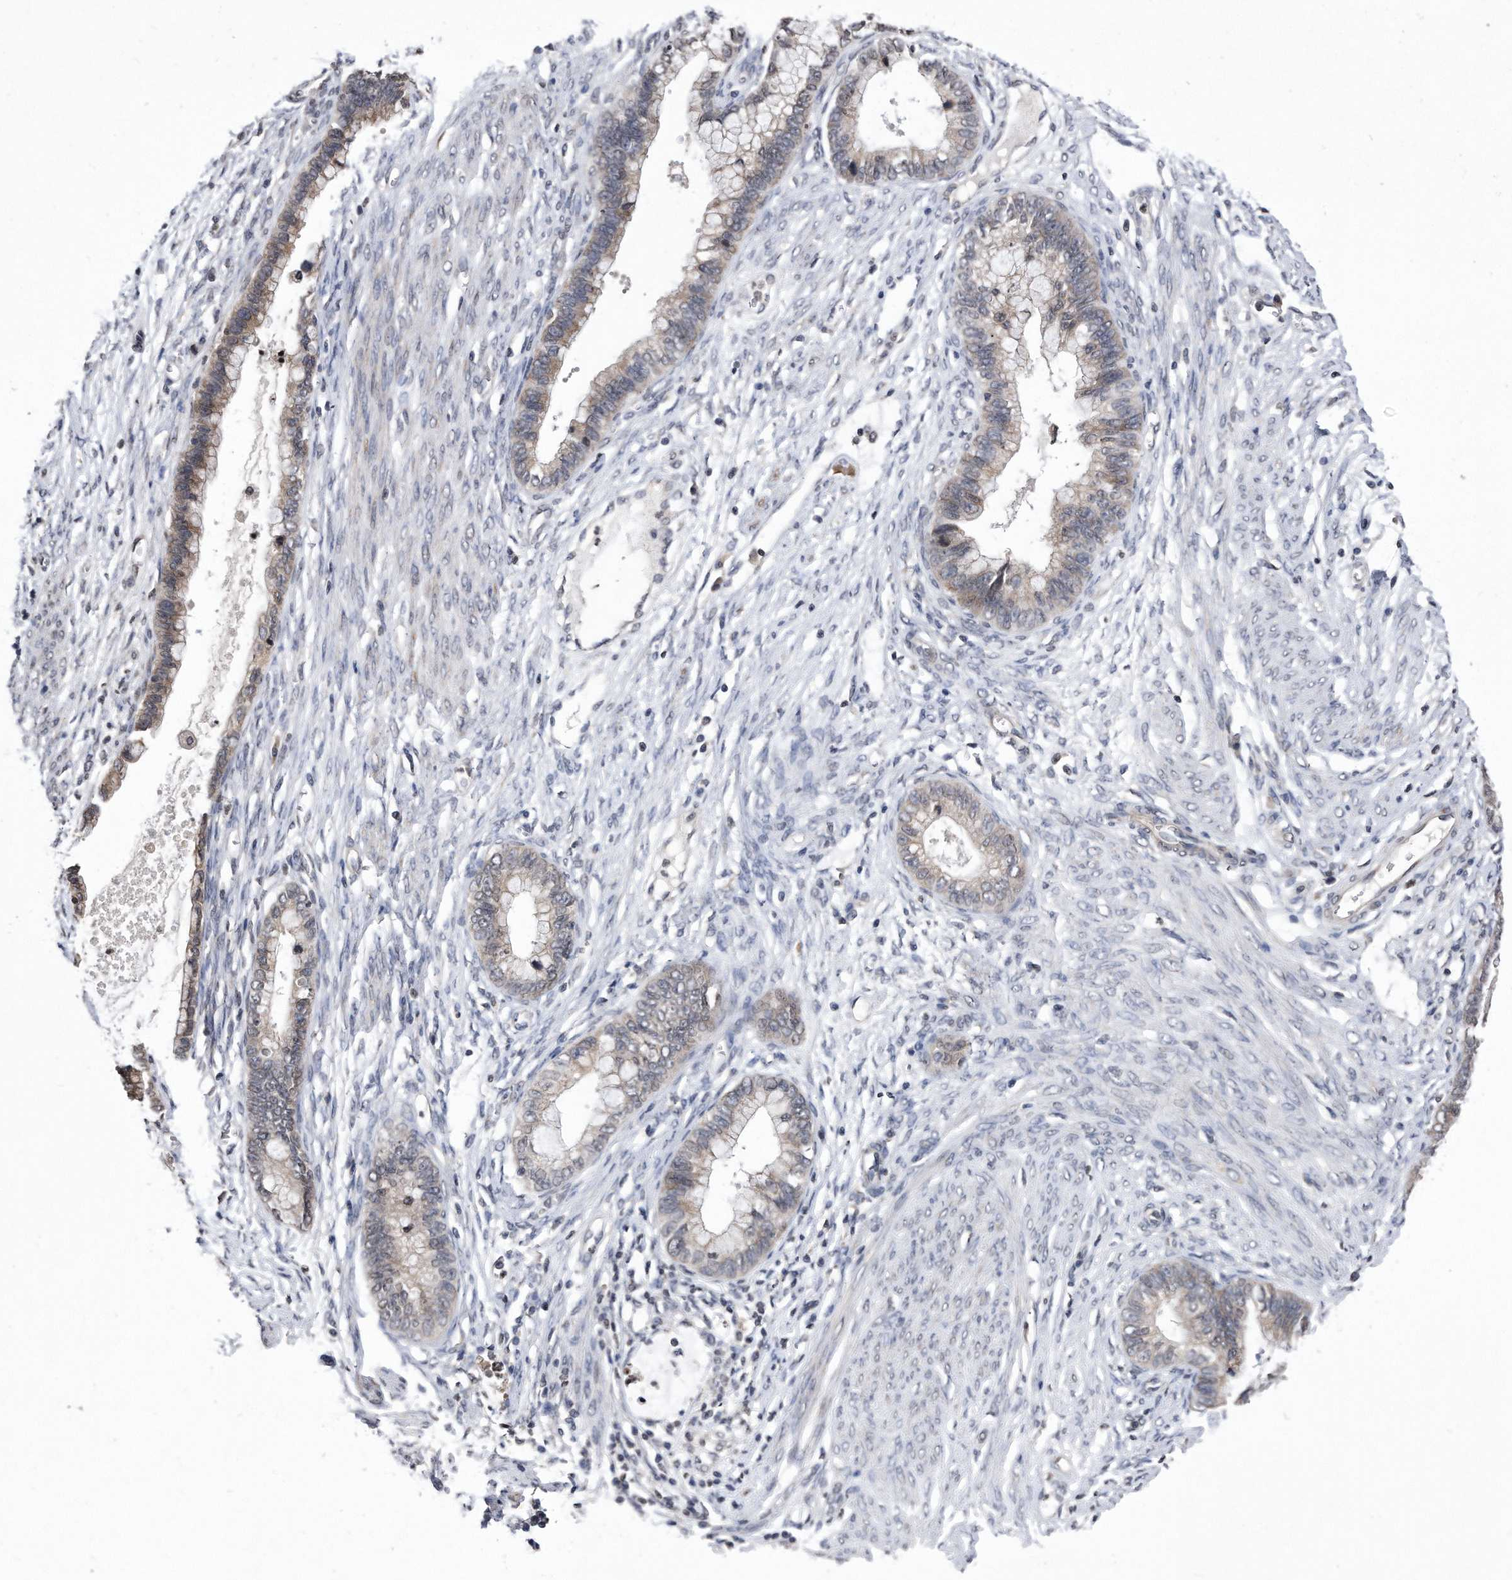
{"staining": {"intensity": "weak", "quantity": ">75%", "location": "cytoplasmic/membranous"}, "tissue": "cervical cancer", "cell_type": "Tumor cells", "image_type": "cancer", "snomed": [{"axis": "morphology", "description": "Adenocarcinoma, NOS"}, {"axis": "topography", "description": "Cervix"}], "caption": "Cervical cancer (adenocarcinoma) was stained to show a protein in brown. There is low levels of weak cytoplasmic/membranous staining in approximately >75% of tumor cells.", "gene": "DAB1", "patient": {"sex": "female", "age": 44}}